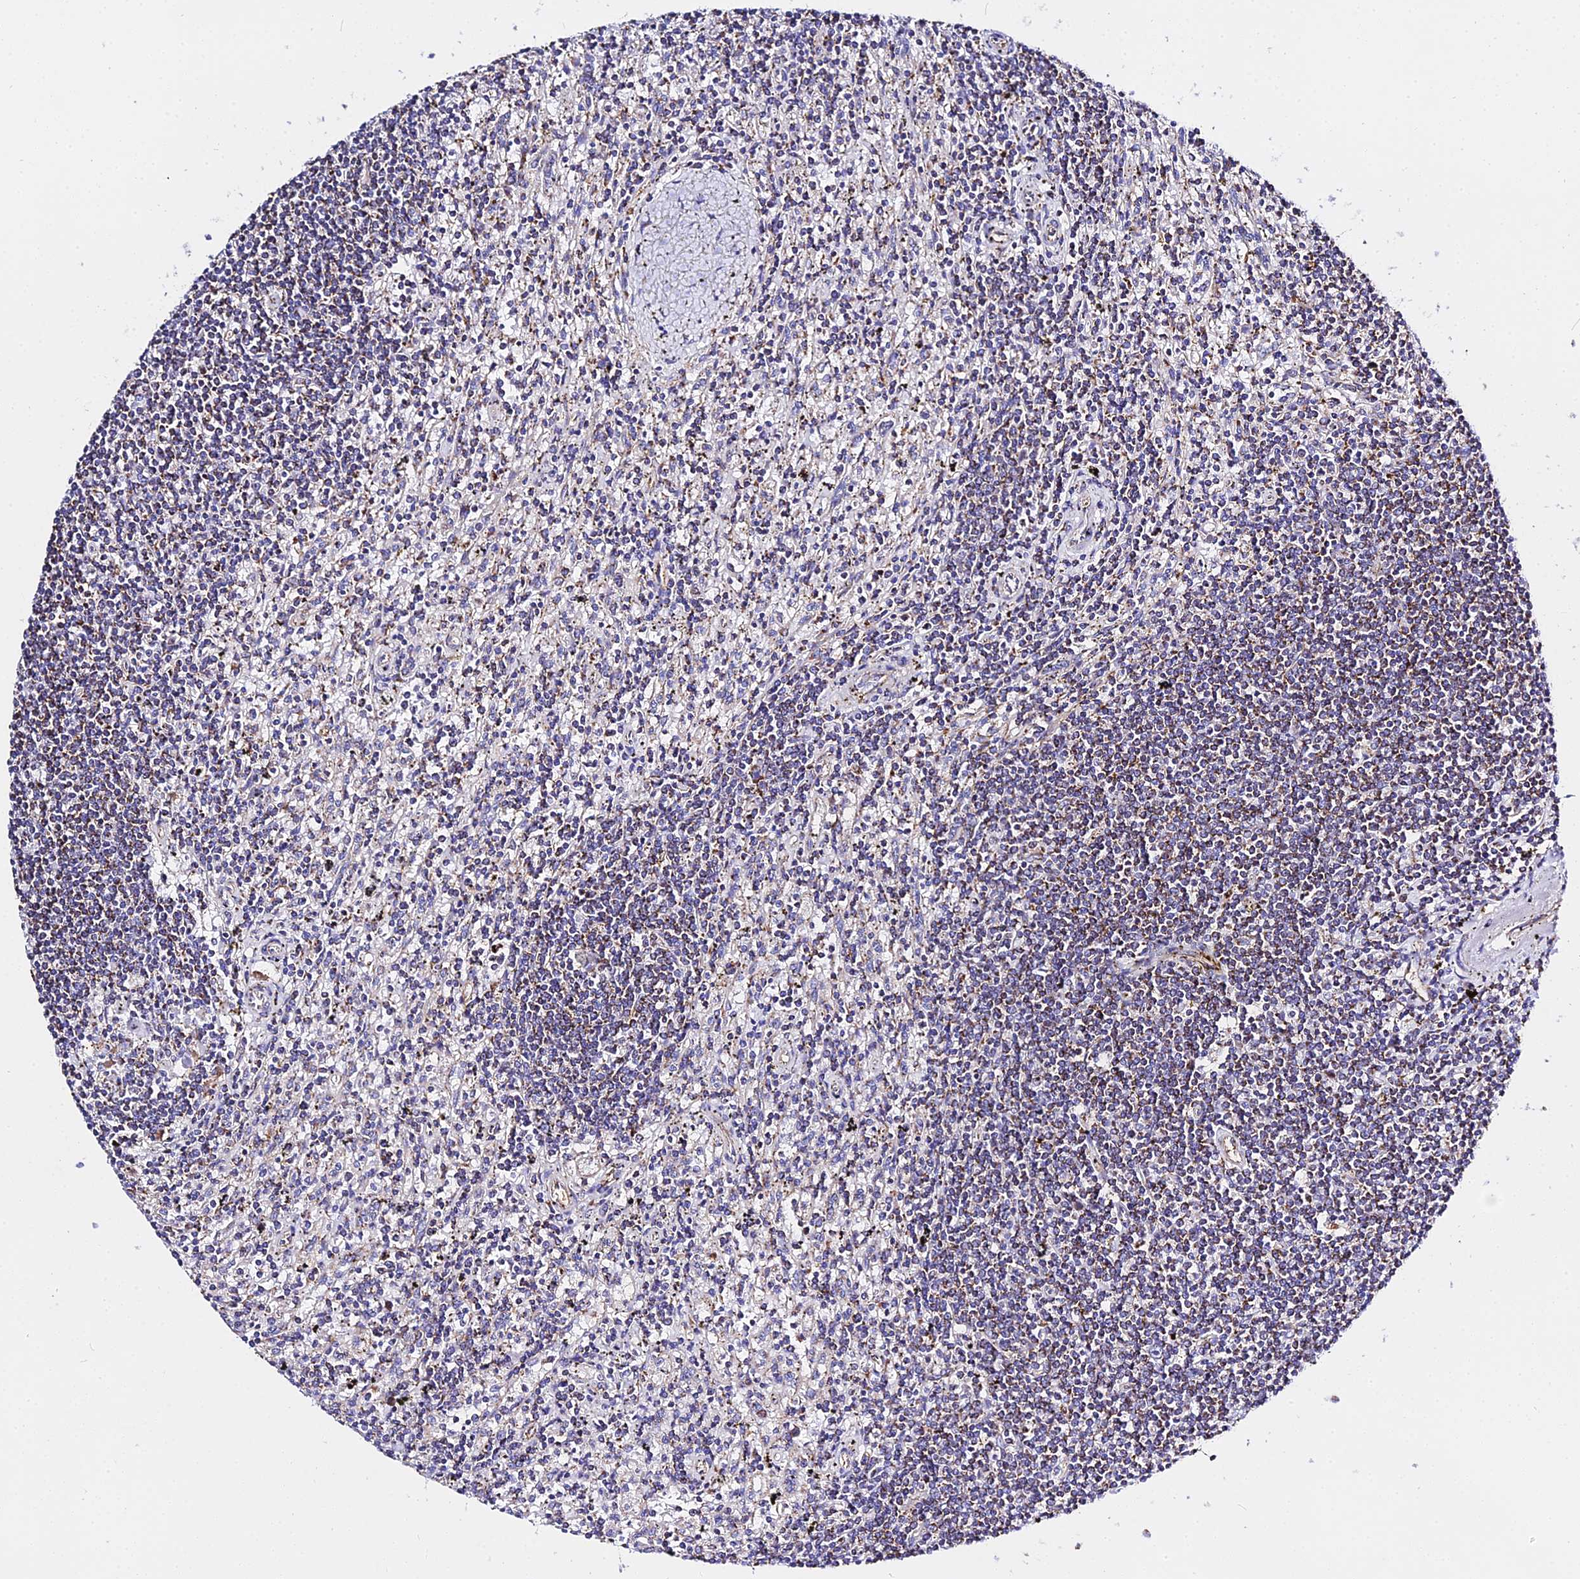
{"staining": {"intensity": "weak", "quantity": "25%-75%", "location": "cytoplasmic/membranous"}, "tissue": "lymphoma", "cell_type": "Tumor cells", "image_type": "cancer", "snomed": [{"axis": "morphology", "description": "Malignant lymphoma, non-Hodgkin's type, Low grade"}, {"axis": "topography", "description": "Spleen"}], "caption": "High-magnification brightfield microscopy of lymphoma stained with DAB (3,3'-diaminobenzidine) (brown) and counterstained with hematoxylin (blue). tumor cells exhibit weak cytoplasmic/membranous expression is identified in about25%-75% of cells. The staining was performed using DAB to visualize the protein expression in brown, while the nuclei were stained in blue with hematoxylin (Magnification: 20x).", "gene": "ZNF573", "patient": {"sex": "male", "age": 76}}